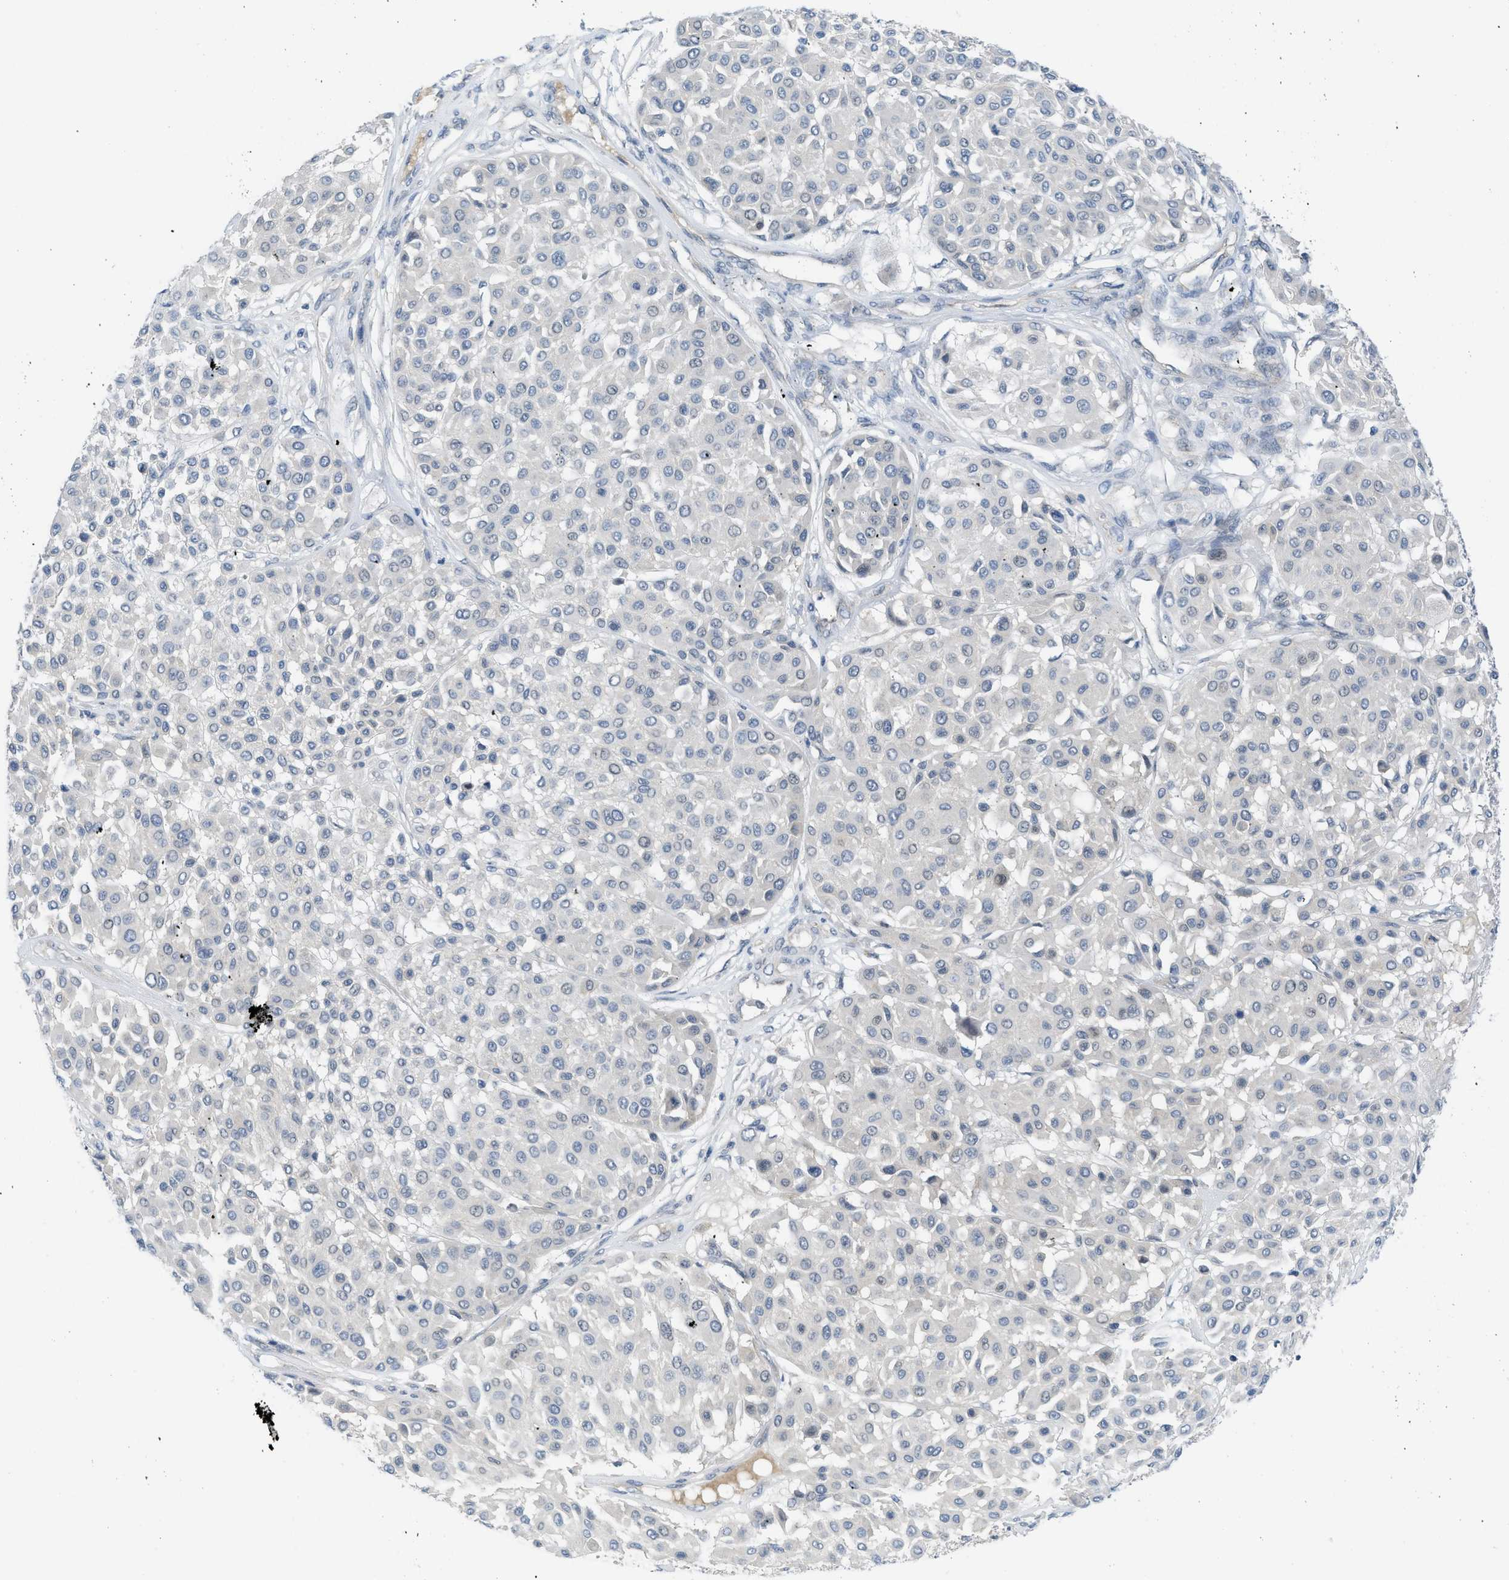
{"staining": {"intensity": "negative", "quantity": "none", "location": "none"}, "tissue": "melanoma", "cell_type": "Tumor cells", "image_type": "cancer", "snomed": [{"axis": "morphology", "description": "Malignant melanoma, Metastatic site"}, {"axis": "topography", "description": "Soft tissue"}], "caption": "Photomicrograph shows no significant protein expression in tumor cells of melanoma.", "gene": "TNFAIP1", "patient": {"sex": "male", "age": 41}}